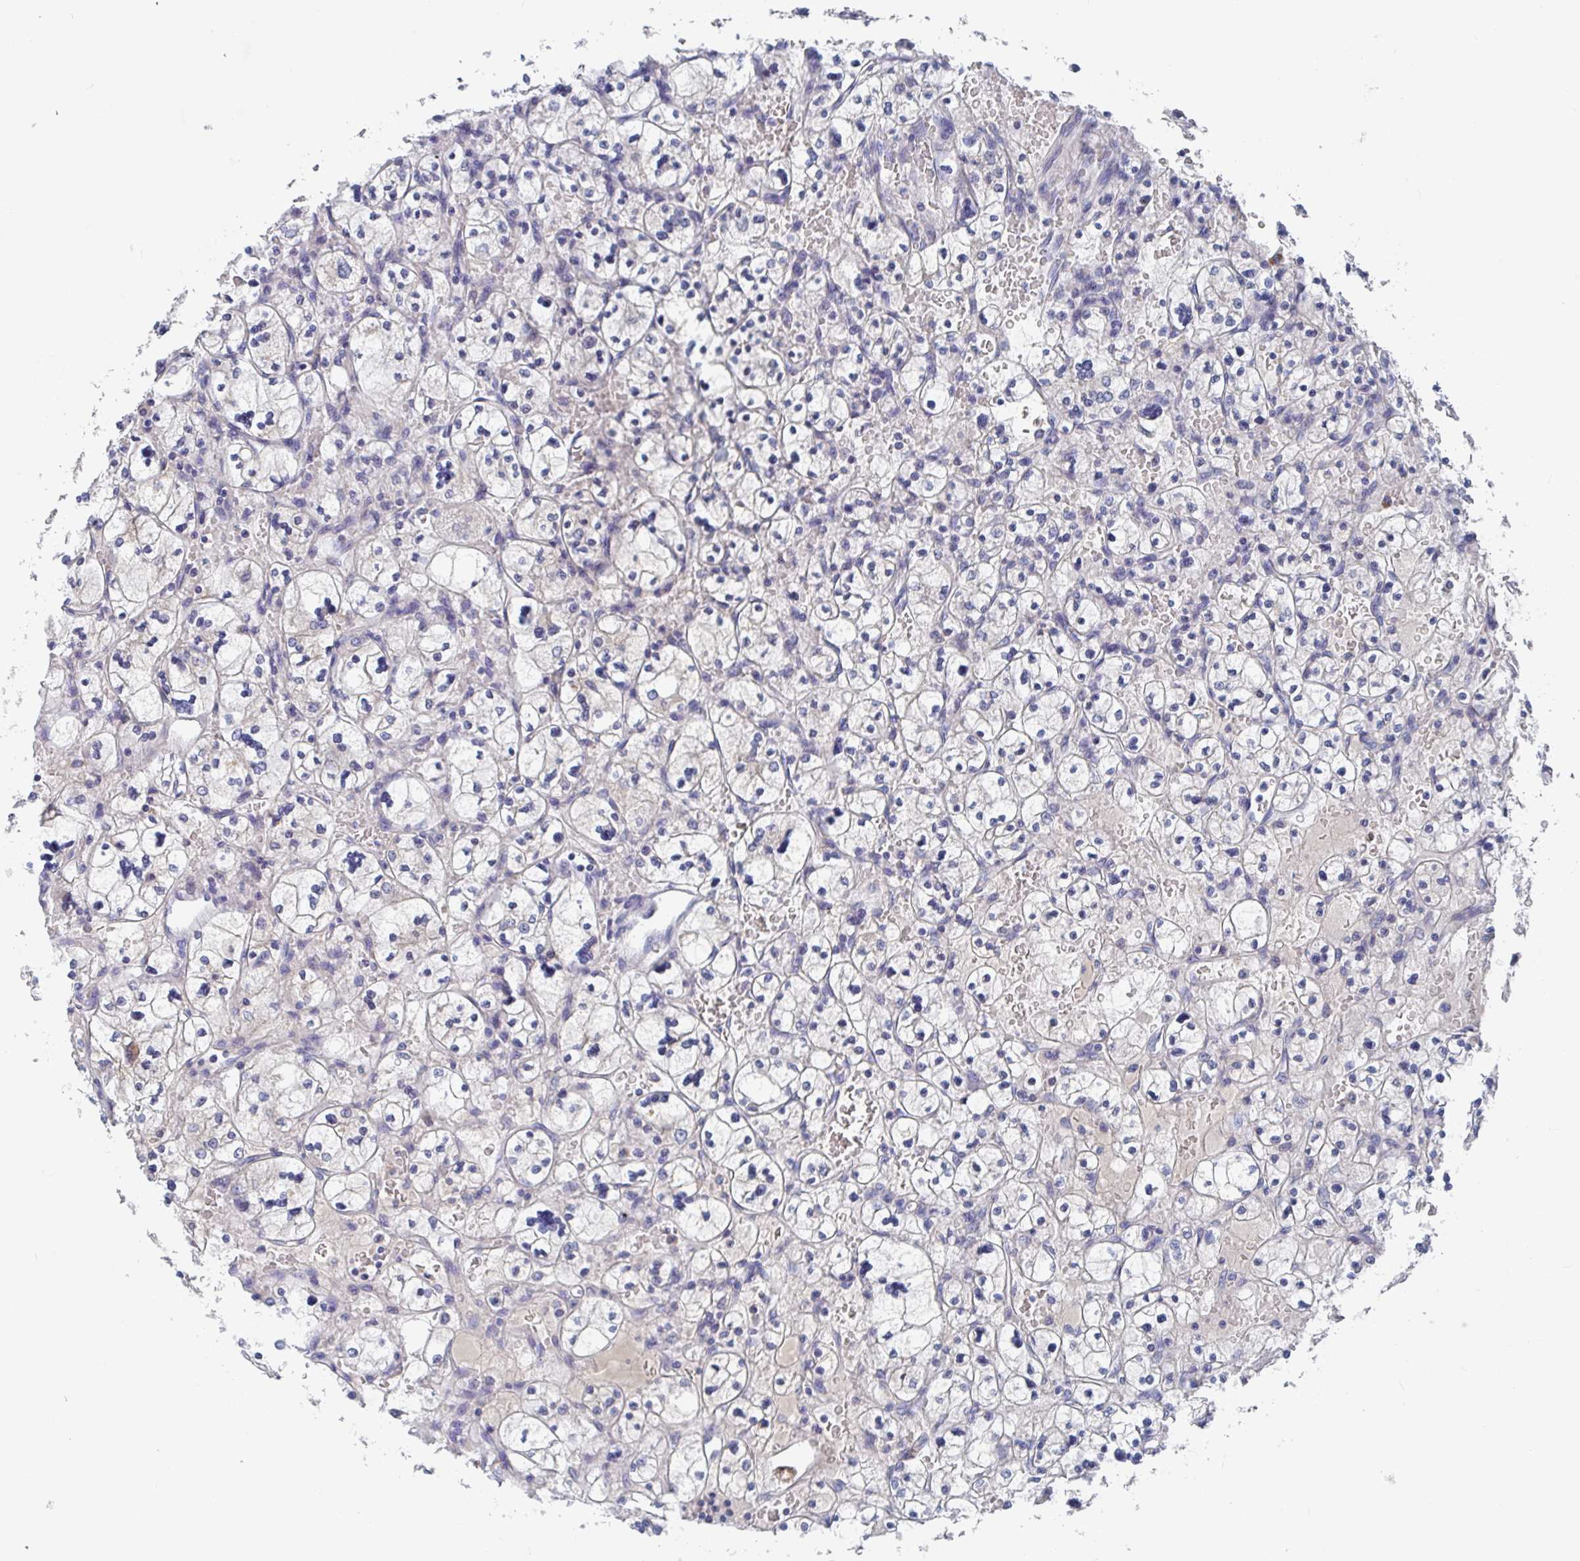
{"staining": {"intensity": "negative", "quantity": "none", "location": "none"}, "tissue": "renal cancer", "cell_type": "Tumor cells", "image_type": "cancer", "snomed": [{"axis": "morphology", "description": "Adenocarcinoma, NOS"}, {"axis": "topography", "description": "Kidney"}], "caption": "Micrograph shows no significant protein expression in tumor cells of adenocarcinoma (renal).", "gene": "GPR148", "patient": {"sex": "female", "age": 83}}